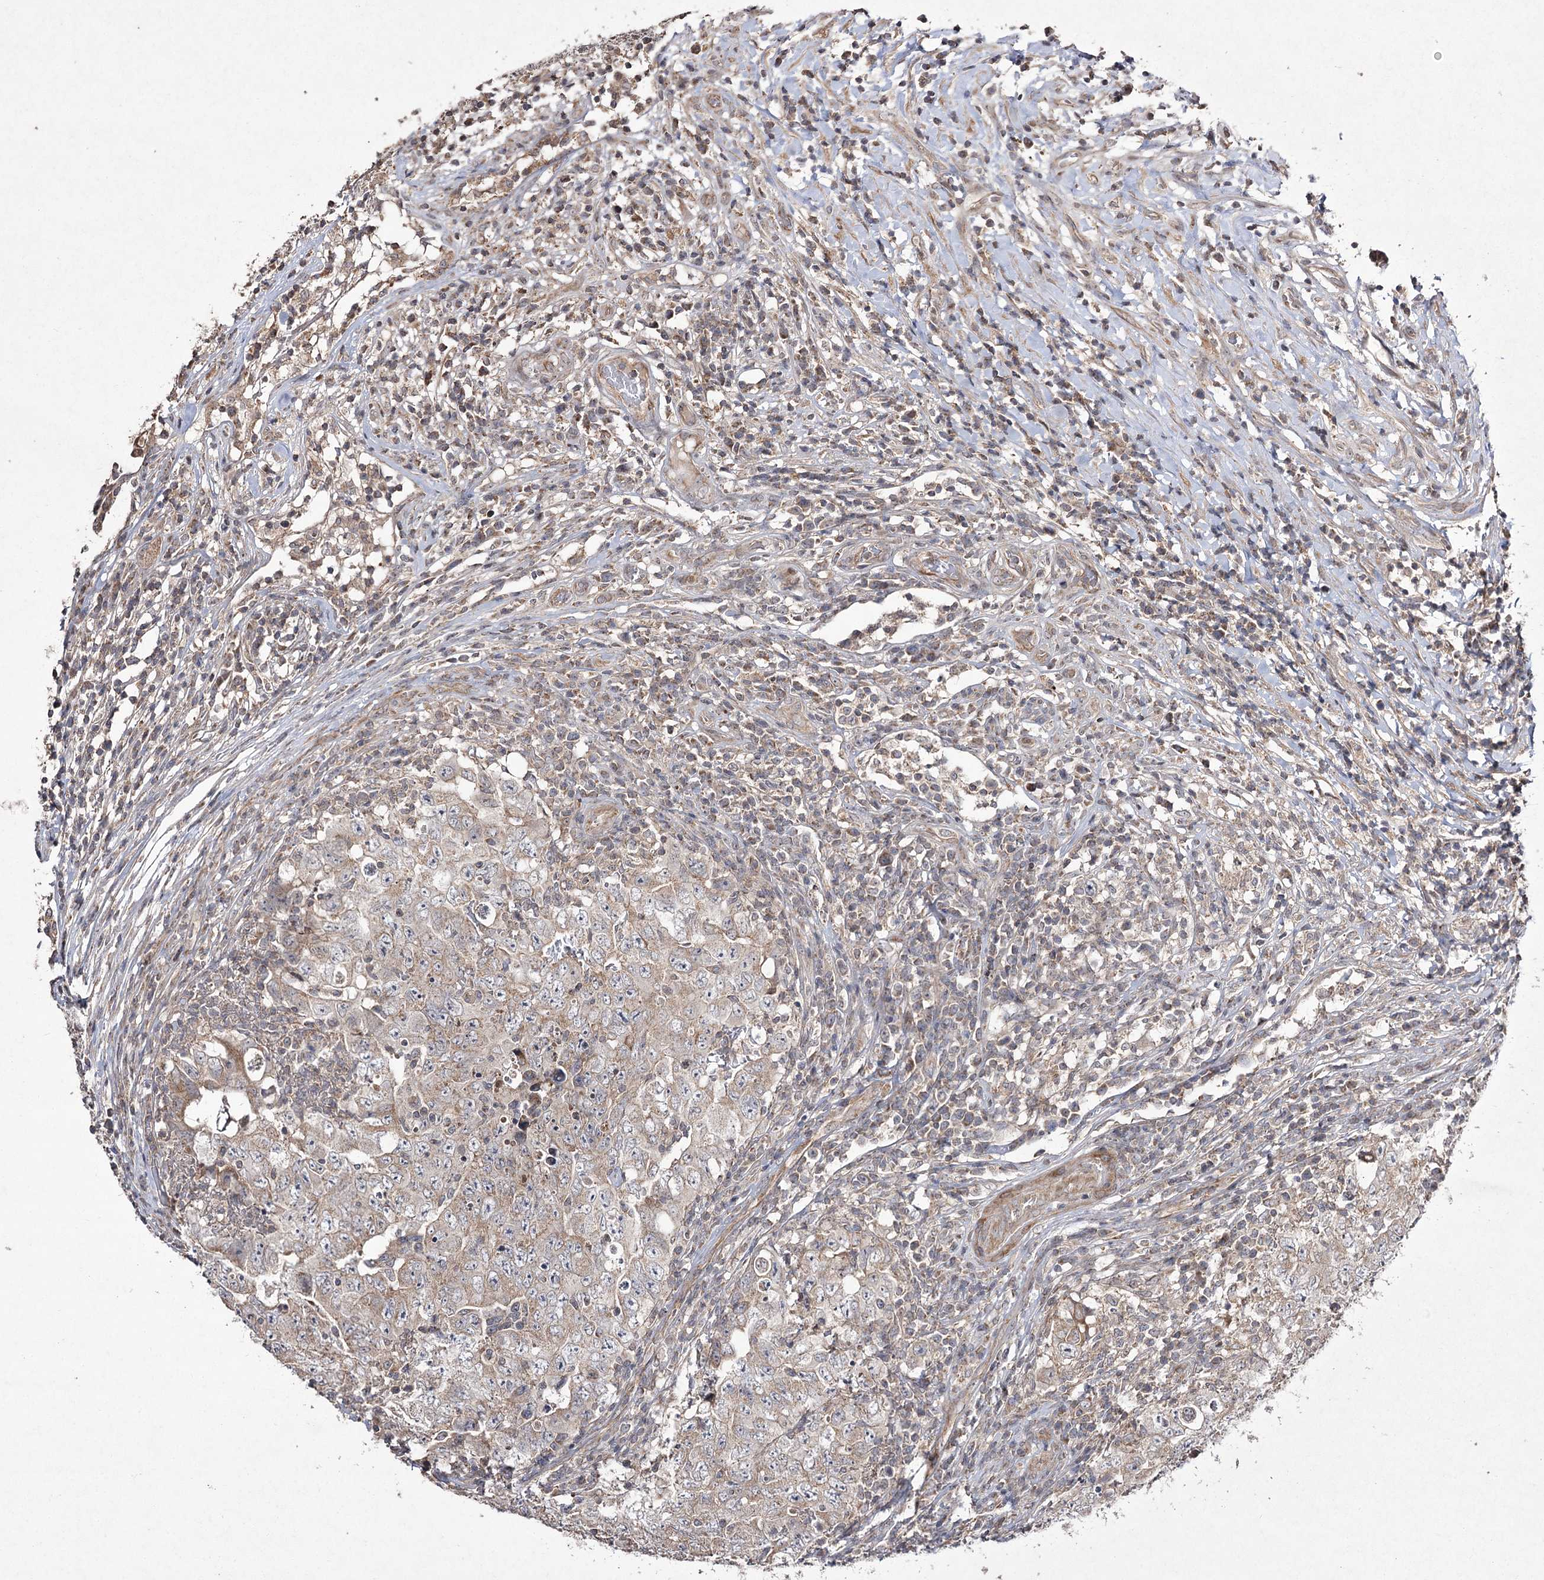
{"staining": {"intensity": "moderate", "quantity": "25%-75%", "location": "cytoplasmic/membranous"}, "tissue": "testis cancer", "cell_type": "Tumor cells", "image_type": "cancer", "snomed": [{"axis": "morphology", "description": "Carcinoma, Embryonal, NOS"}, {"axis": "topography", "description": "Testis"}], "caption": "Testis cancer (embryonal carcinoma) was stained to show a protein in brown. There is medium levels of moderate cytoplasmic/membranous staining in approximately 25%-75% of tumor cells.", "gene": "FANCL", "patient": {"sex": "male", "age": 26}}